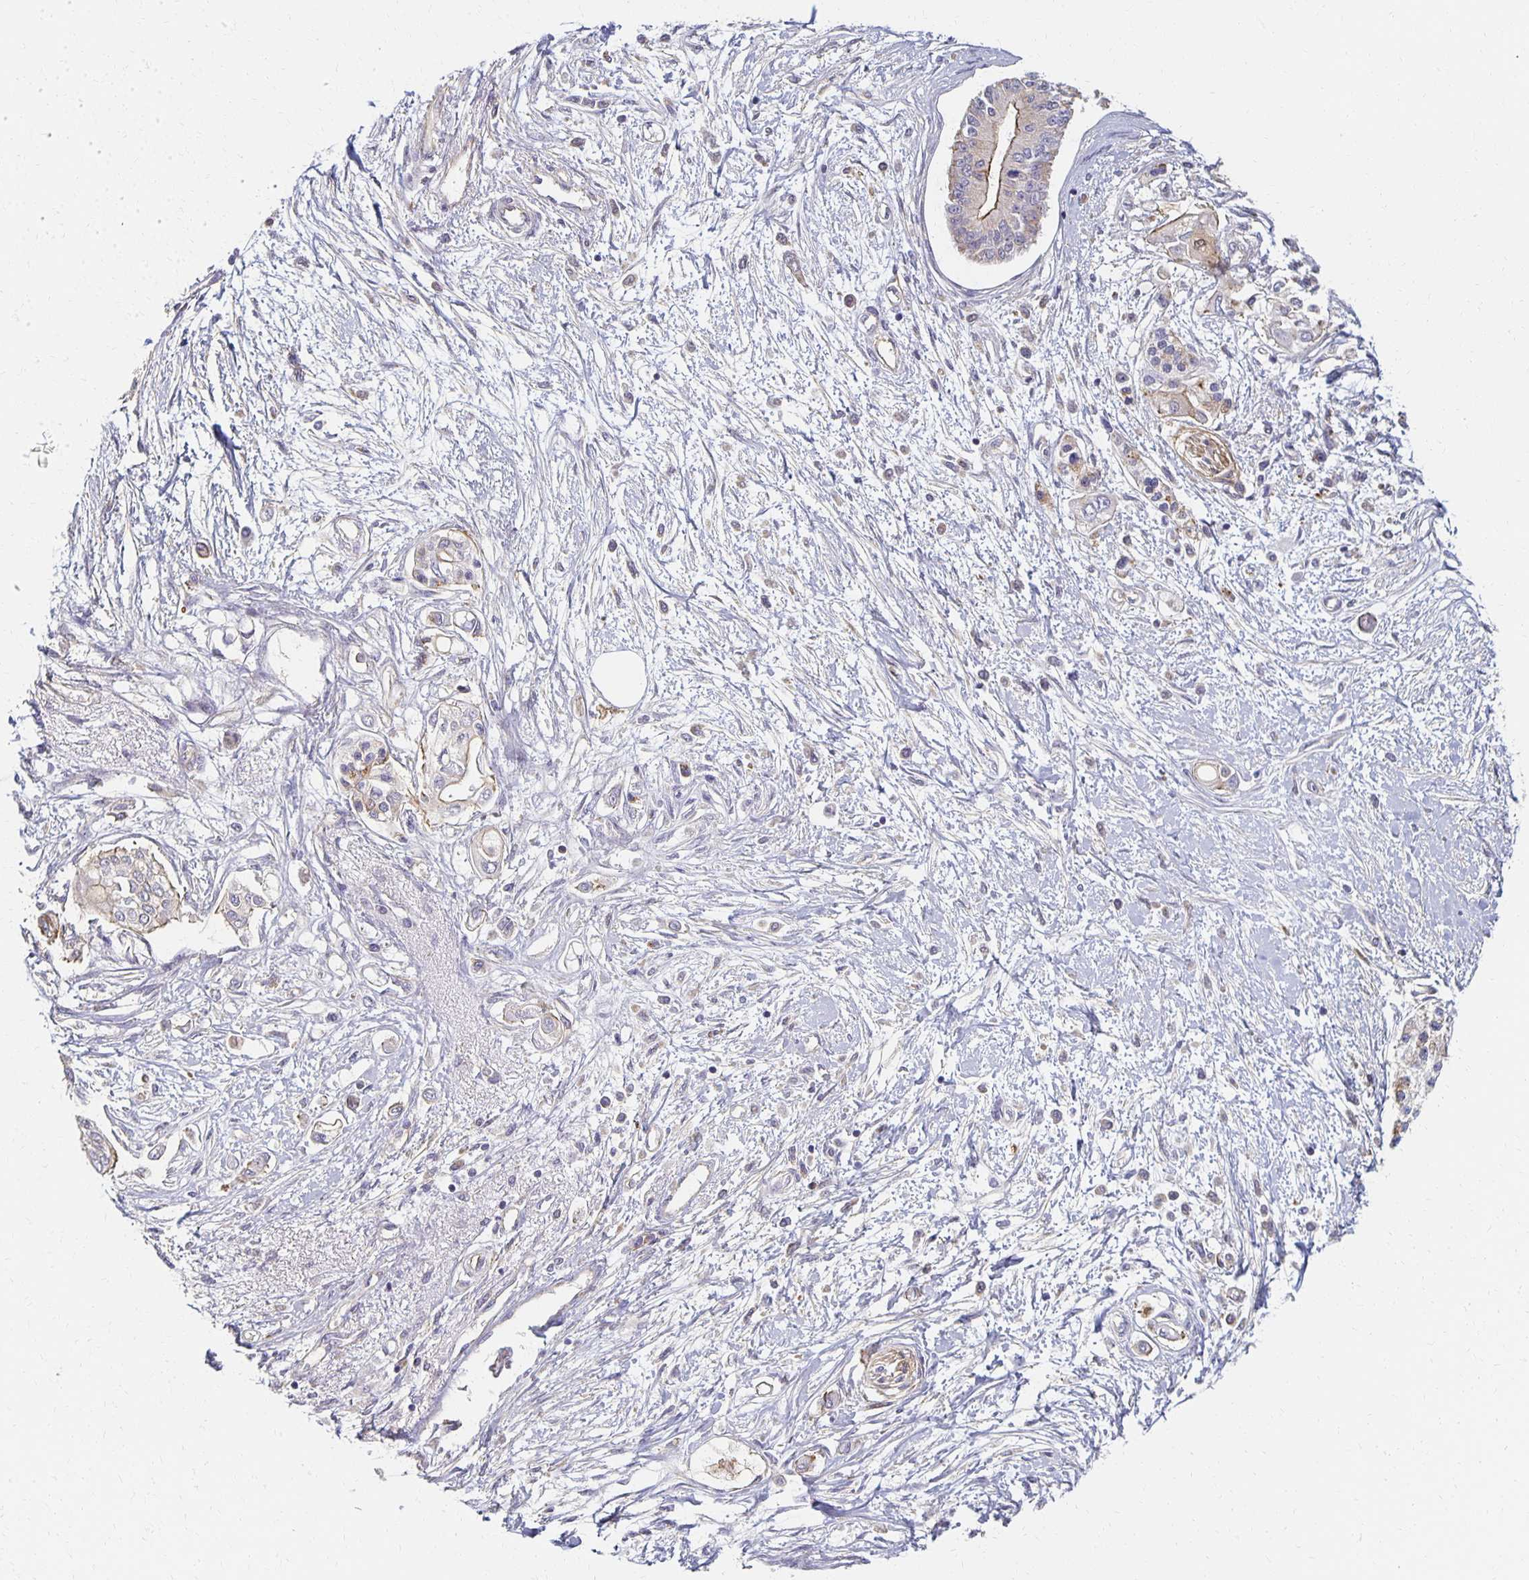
{"staining": {"intensity": "weak", "quantity": "25%-75%", "location": "cytoplasmic/membranous"}, "tissue": "pancreatic cancer", "cell_type": "Tumor cells", "image_type": "cancer", "snomed": [{"axis": "morphology", "description": "Adenocarcinoma, NOS"}, {"axis": "topography", "description": "Pancreas"}], "caption": "Pancreatic adenocarcinoma stained with DAB (3,3'-diaminobenzidine) immunohistochemistry reveals low levels of weak cytoplasmic/membranous staining in approximately 25%-75% of tumor cells. The staining was performed using DAB to visualize the protein expression in brown, while the nuclei were stained in blue with hematoxylin (Magnification: 20x).", "gene": "SORL1", "patient": {"sex": "female", "age": 77}}